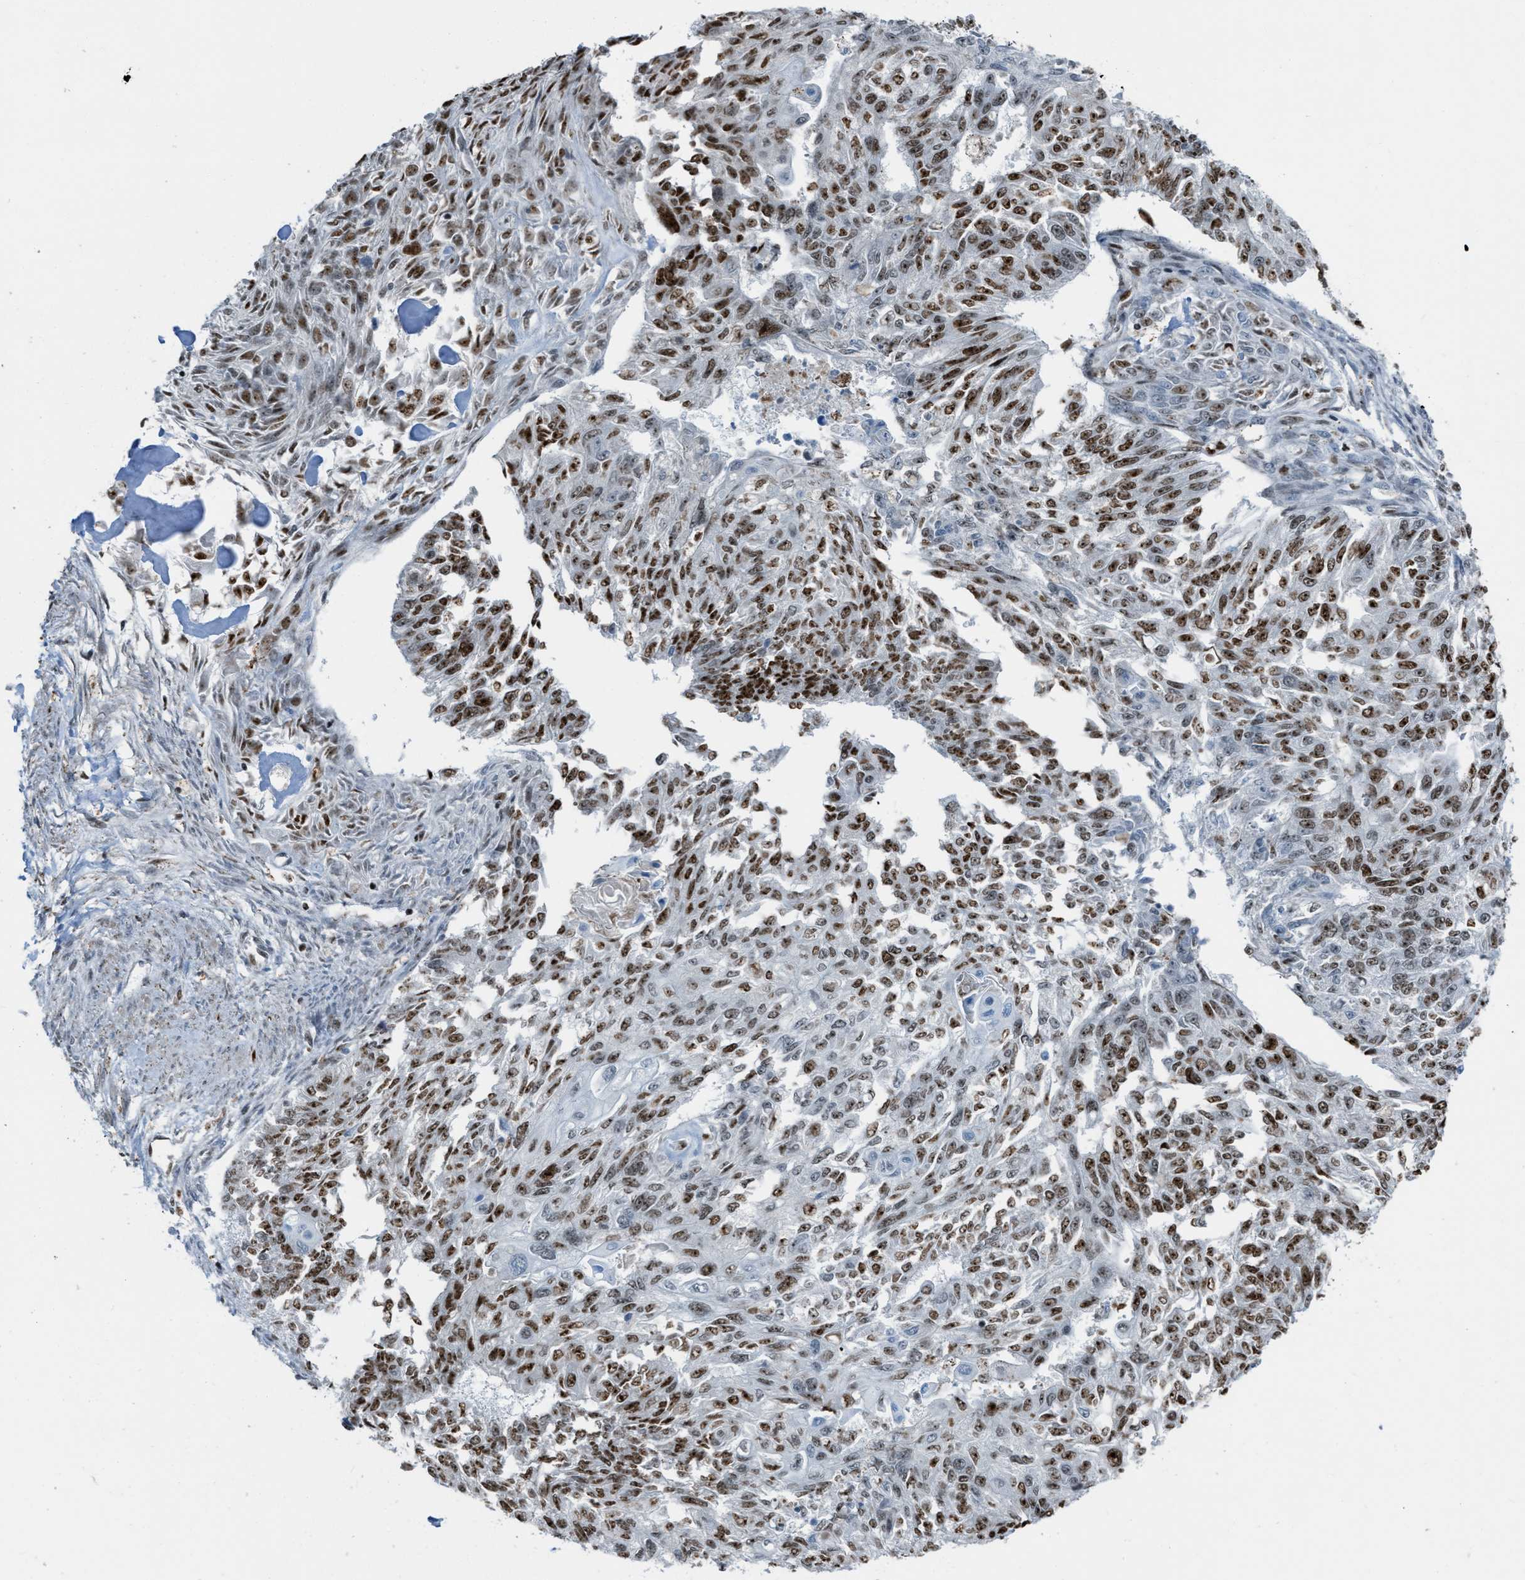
{"staining": {"intensity": "strong", "quantity": ">75%", "location": "nuclear"}, "tissue": "endometrial cancer", "cell_type": "Tumor cells", "image_type": "cancer", "snomed": [{"axis": "morphology", "description": "Adenocarcinoma, NOS"}, {"axis": "topography", "description": "Endometrium"}], "caption": "Endometrial adenocarcinoma stained with a protein marker reveals strong staining in tumor cells.", "gene": "SLFN5", "patient": {"sex": "female", "age": 32}}